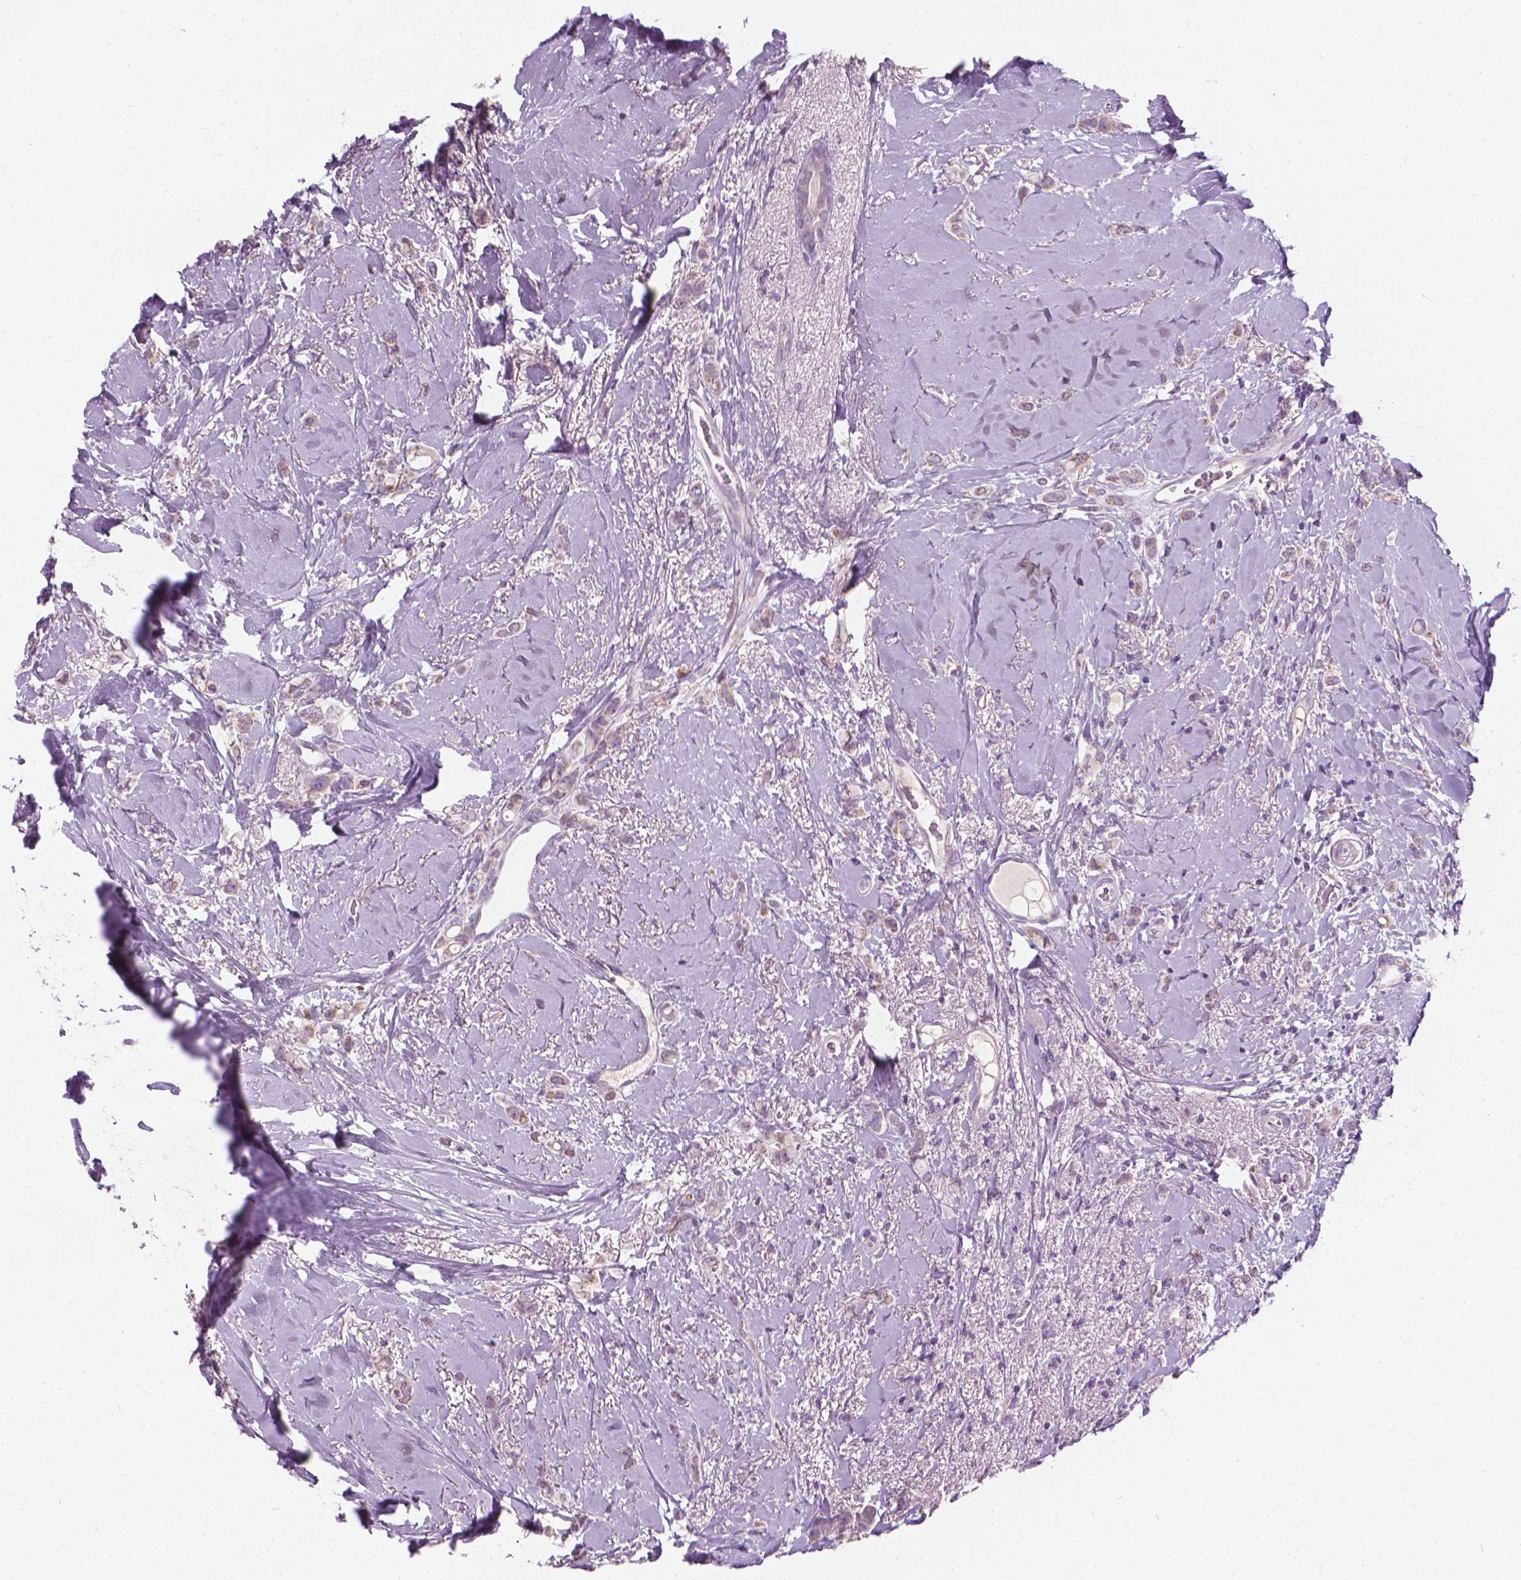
{"staining": {"intensity": "weak", "quantity": "25%-75%", "location": "cytoplasmic/membranous"}, "tissue": "breast cancer", "cell_type": "Tumor cells", "image_type": "cancer", "snomed": [{"axis": "morphology", "description": "Lobular carcinoma"}, {"axis": "topography", "description": "Breast"}], "caption": "Immunohistochemical staining of human breast cancer displays low levels of weak cytoplasmic/membranous expression in approximately 25%-75% of tumor cells. (DAB (3,3'-diaminobenzidine) IHC, brown staining for protein, blue staining for nuclei).", "gene": "CFAP126", "patient": {"sex": "female", "age": 66}}